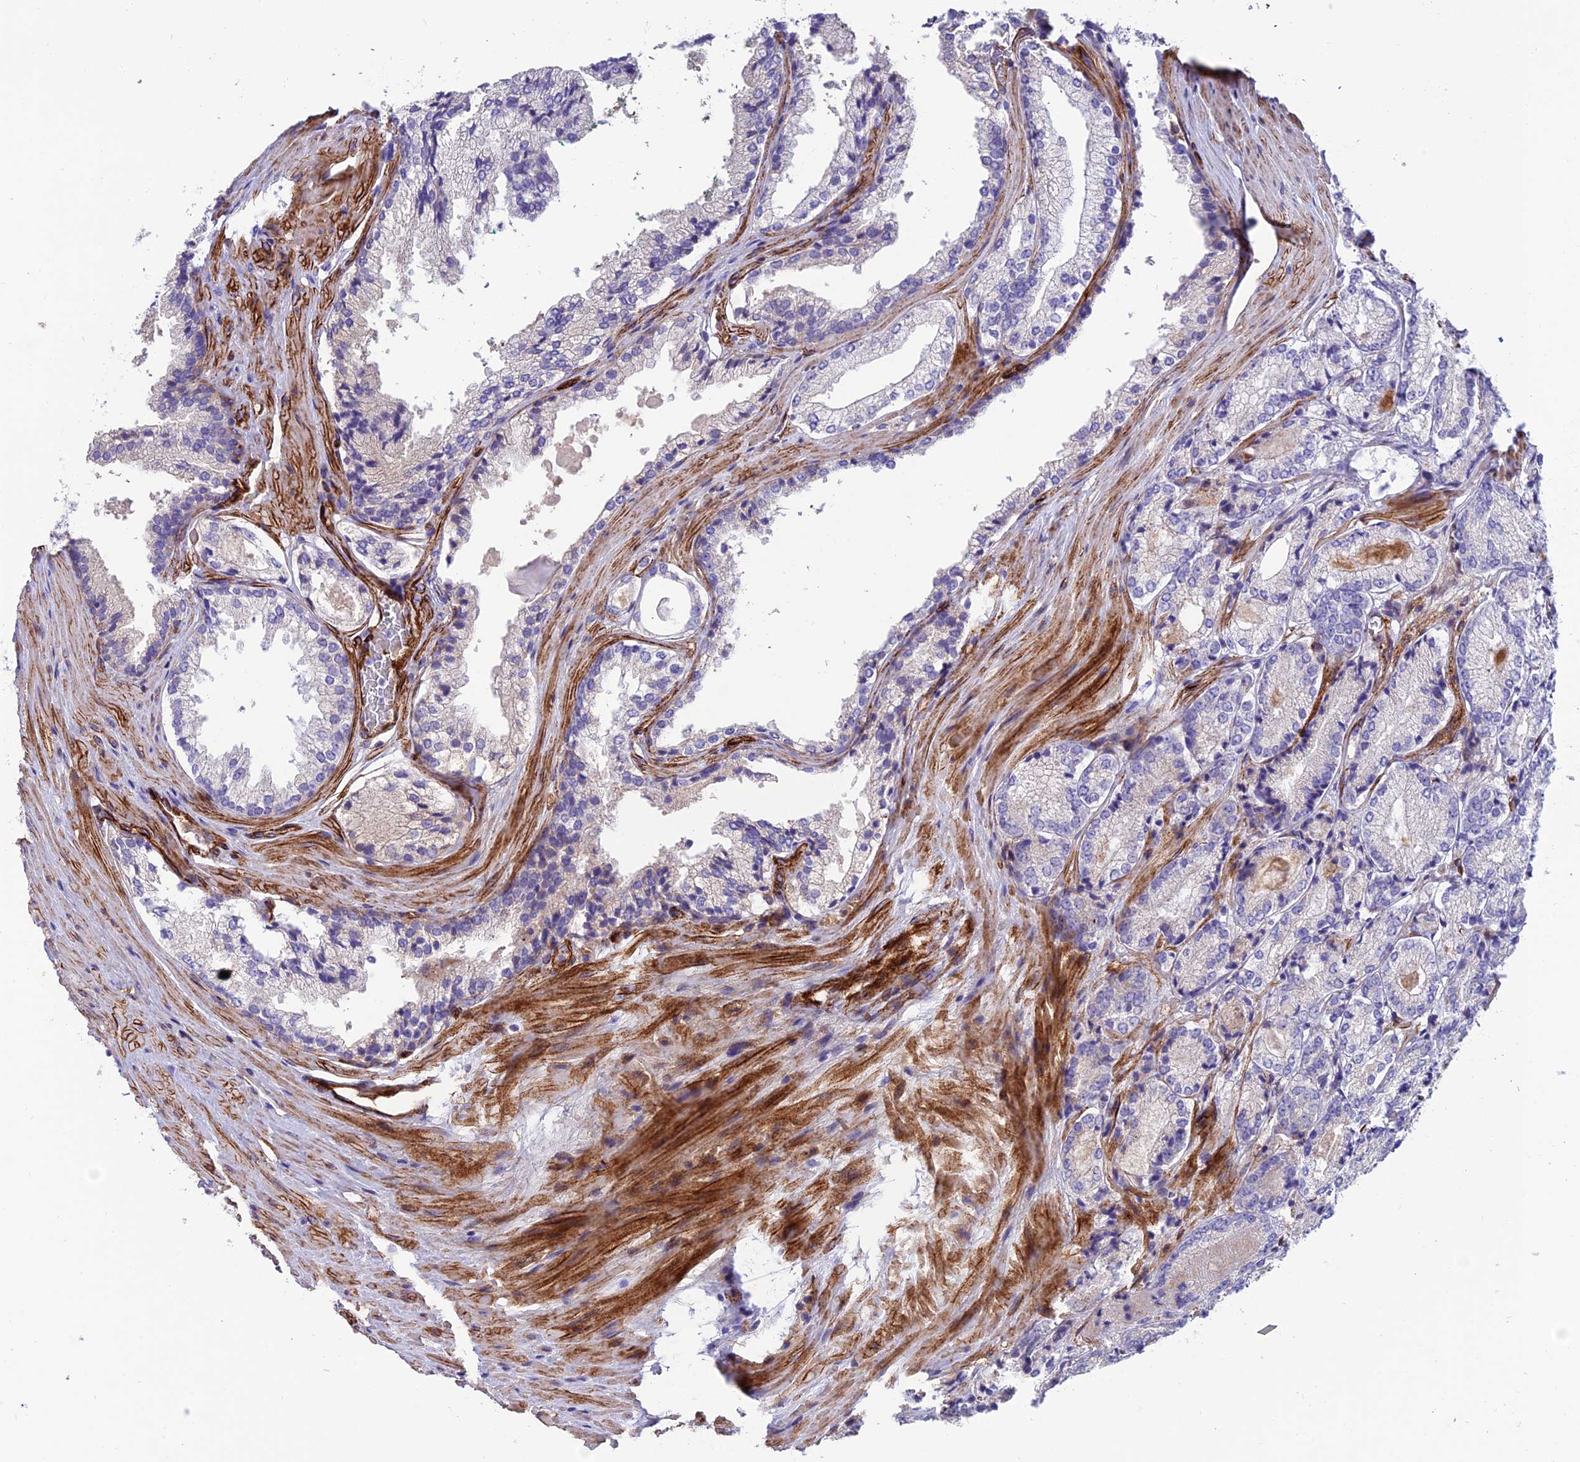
{"staining": {"intensity": "negative", "quantity": "none", "location": "none"}, "tissue": "prostate cancer", "cell_type": "Tumor cells", "image_type": "cancer", "snomed": [{"axis": "morphology", "description": "Adenocarcinoma, Low grade"}, {"axis": "topography", "description": "Prostate"}], "caption": "A micrograph of human adenocarcinoma (low-grade) (prostate) is negative for staining in tumor cells.", "gene": "REX1BD", "patient": {"sex": "male", "age": 74}}